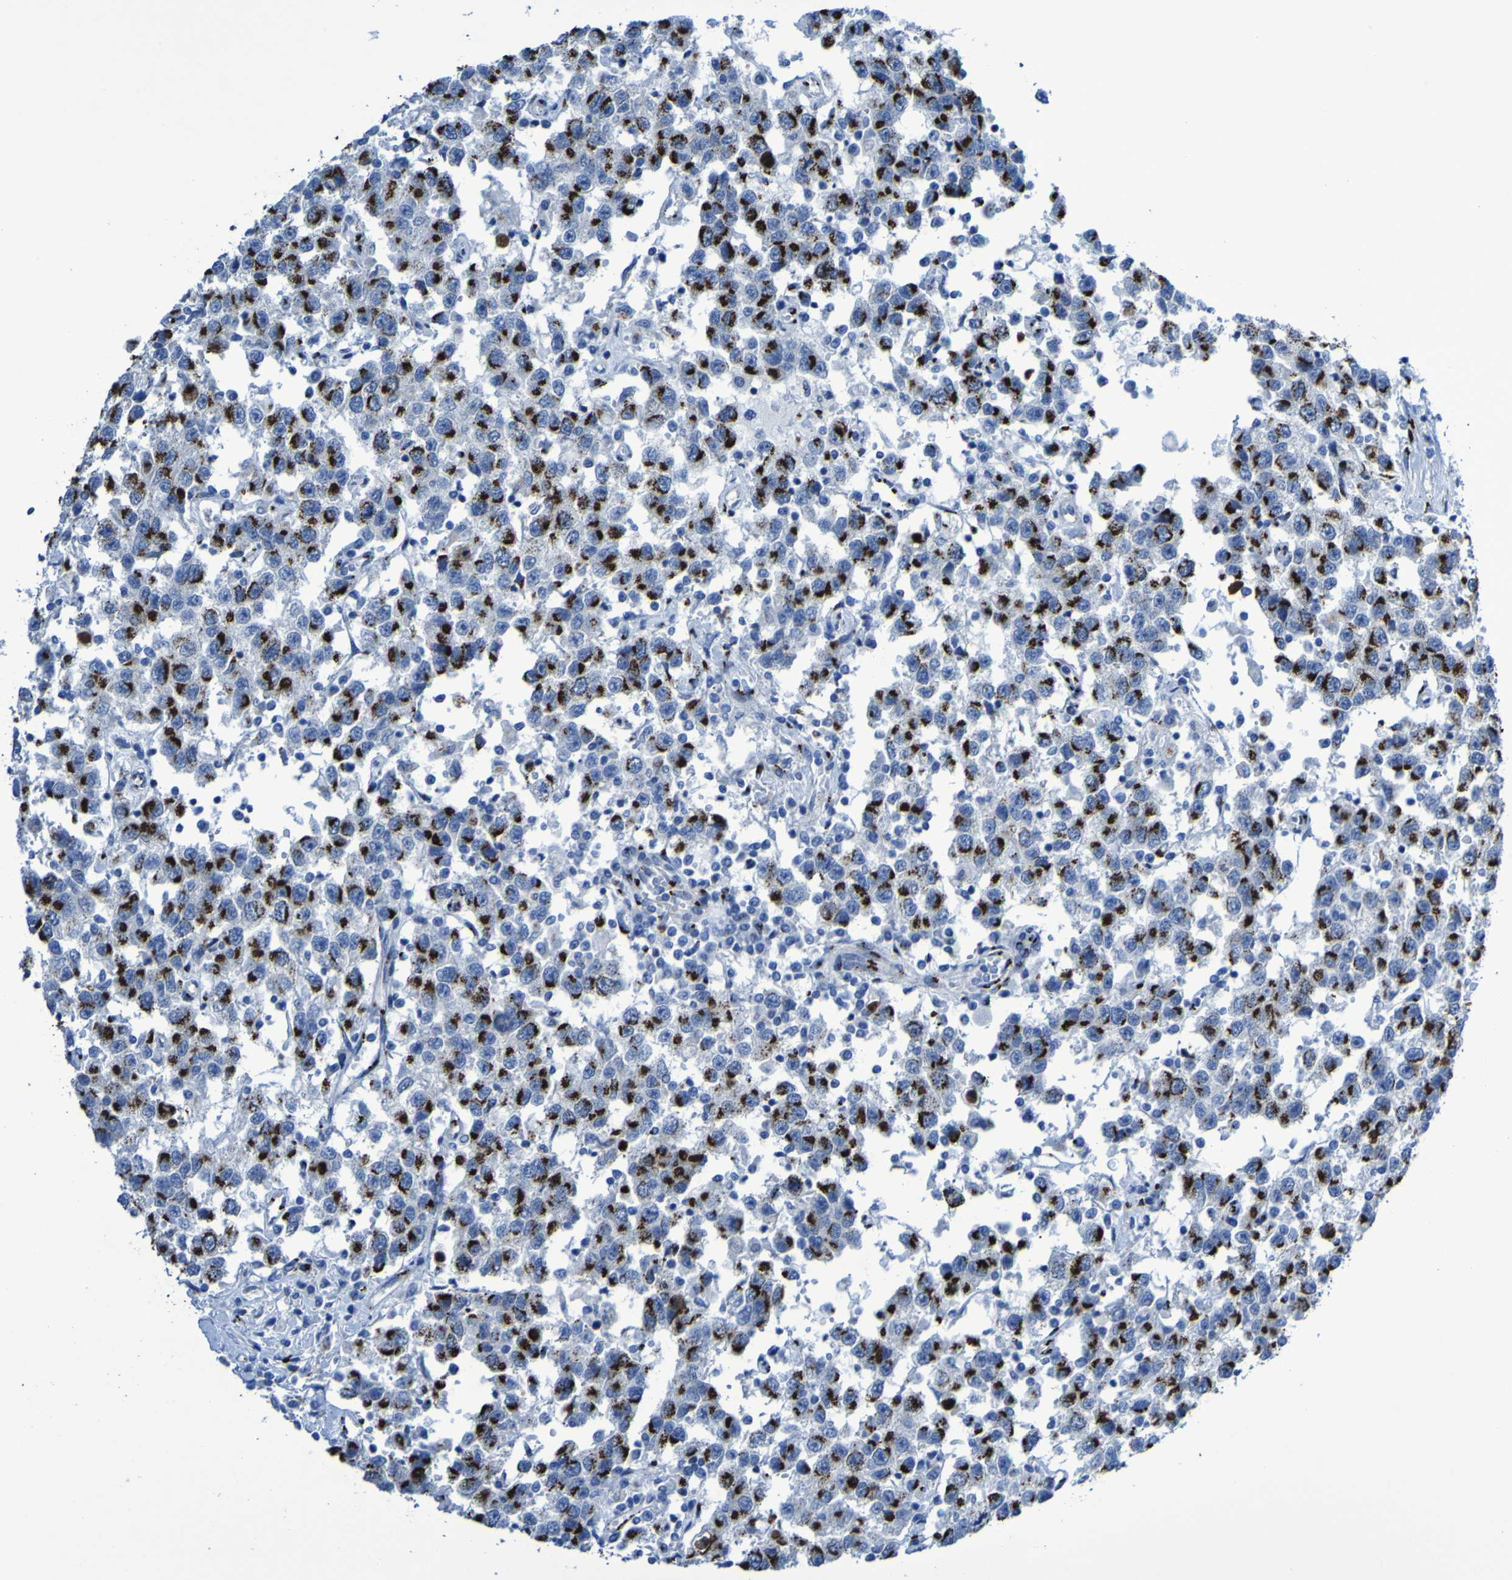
{"staining": {"intensity": "strong", "quantity": ">75%", "location": "cytoplasmic/membranous"}, "tissue": "testis cancer", "cell_type": "Tumor cells", "image_type": "cancer", "snomed": [{"axis": "morphology", "description": "Seminoma, NOS"}, {"axis": "topography", "description": "Testis"}], "caption": "The histopathology image exhibits a brown stain indicating the presence of a protein in the cytoplasmic/membranous of tumor cells in testis cancer (seminoma).", "gene": "GOLM1", "patient": {"sex": "male", "age": 41}}